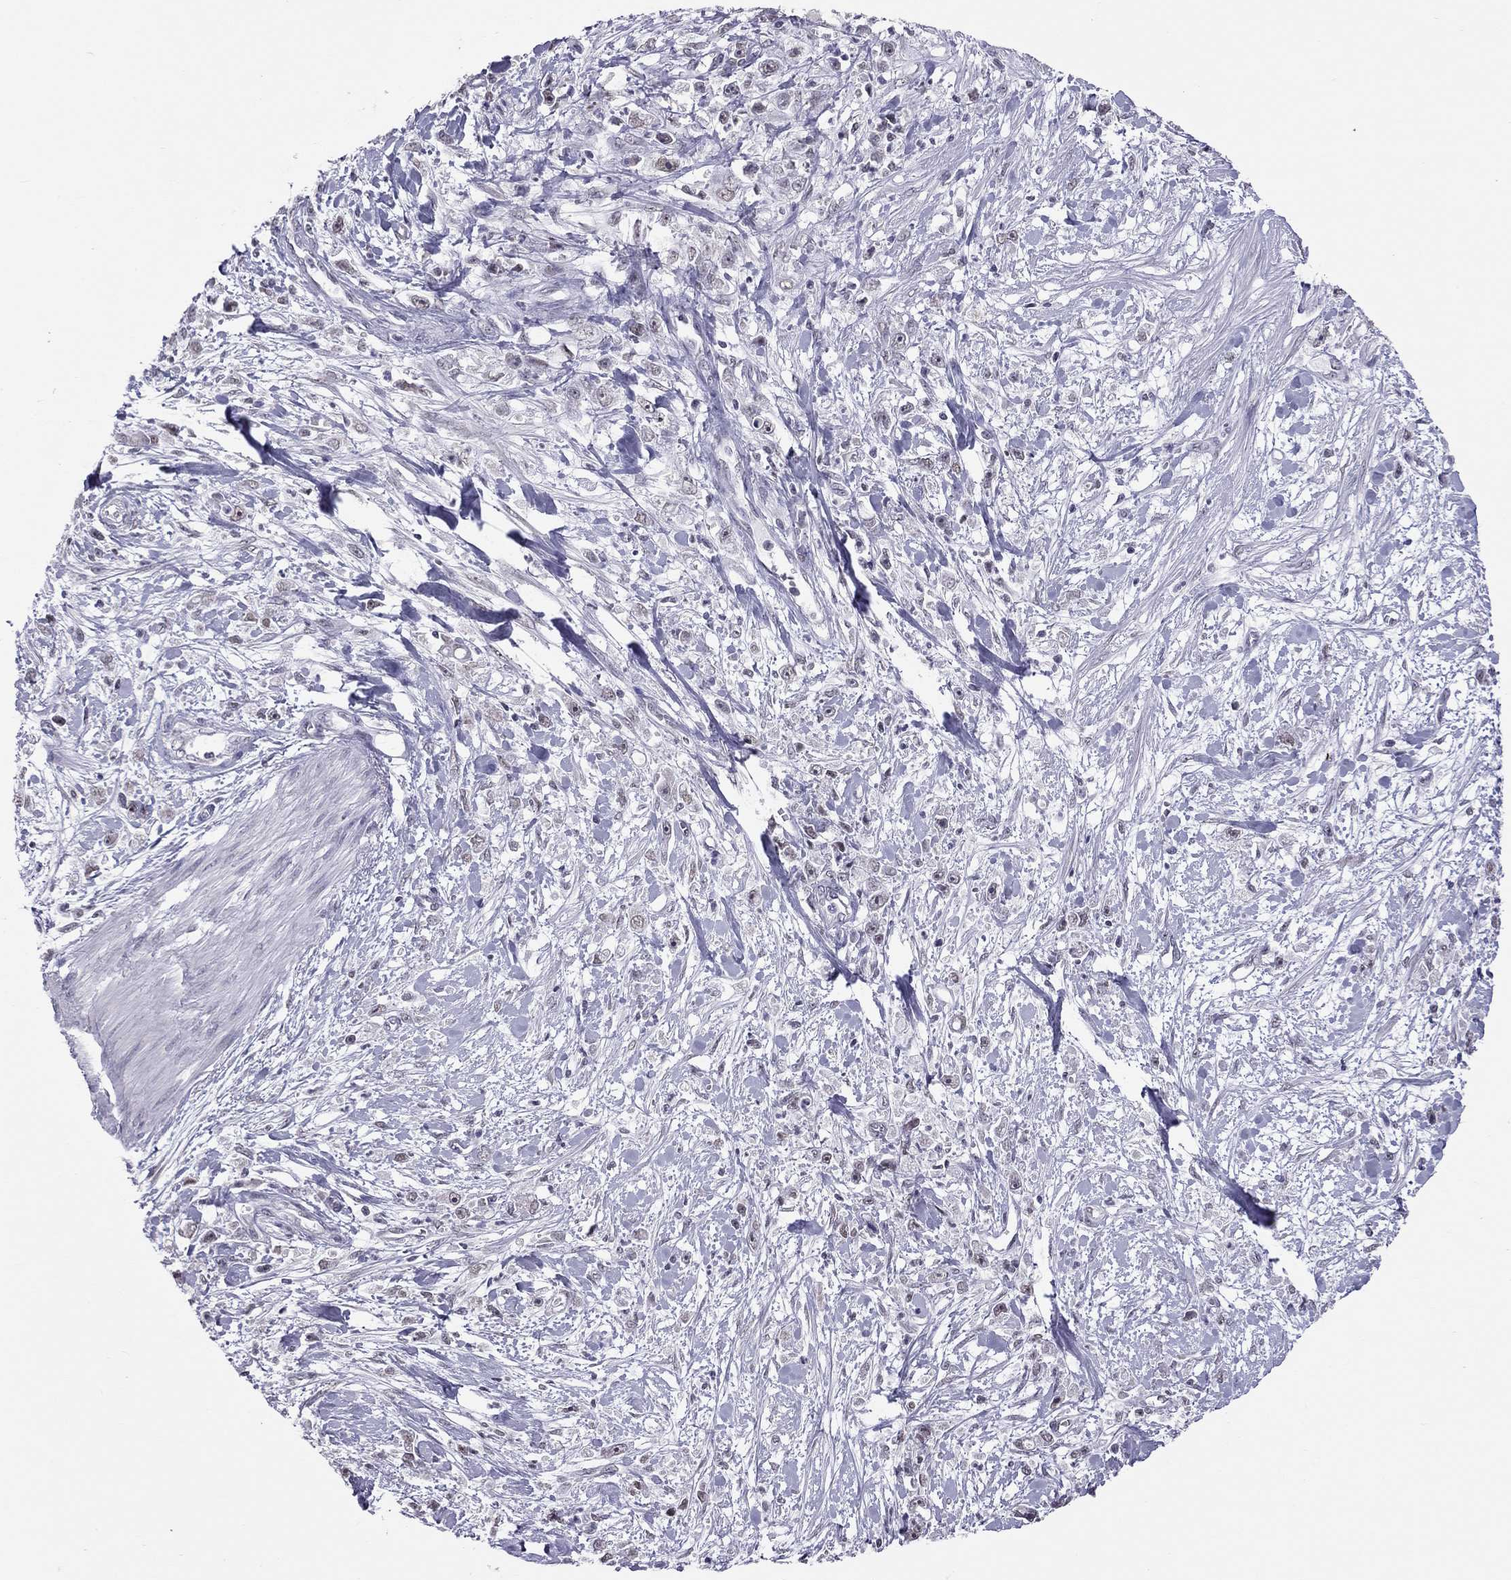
{"staining": {"intensity": "negative", "quantity": "none", "location": "none"}, "tissue": "stomach cancer", "cell_type": "Tumor cells", "image_type": "cancer", "snomed": [{"axis": "morphology", "description": "Adenocarcinoma, NOS"}, {"axis": "topography", "description": "Stomach"}], "caption": "IHC histopathology image of human stomach cancer (adenocarcinoma) stained for a protein (brown), which shows no expression in tumor cells.", "gene": "PPP1R3A", "patient": {"sex": "female", "age": 59}}